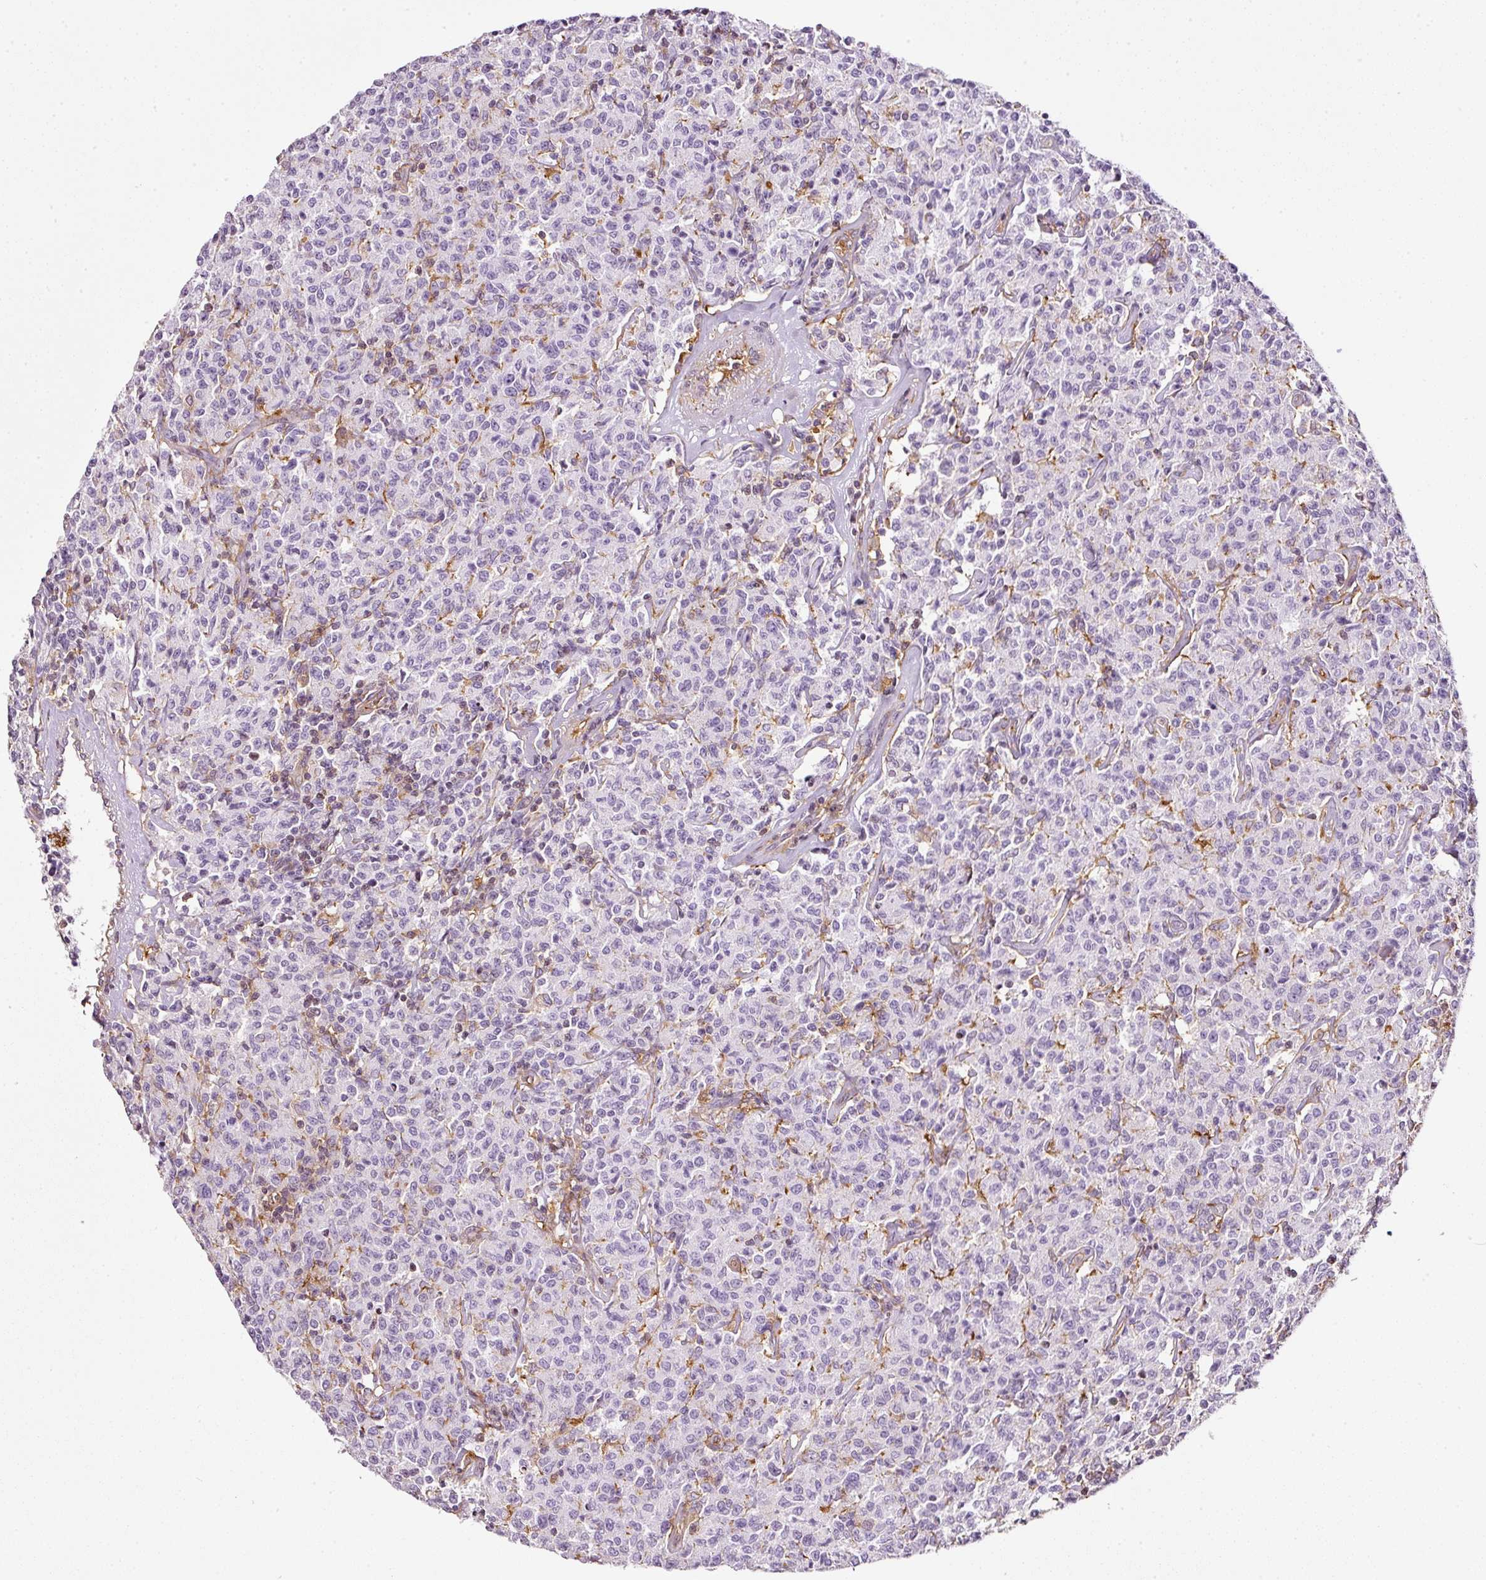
{"staining": {"intensity": "negative", "quantity": "none", "location": "none"}, "tissue": "lymphoma", "cell_type": "Tumor cells", "image_type": "cancer", "snomed": [{"axis": "morphology", "description": "Malignant lymphoma, non-Hodgkin's type, Low grade"}, {"axis": "topography", "description": "Small intestine"}], "caption": "Image shows no protein expression in tumor cells of malignant lymphoma, non-Hodgkin's type (low-grade) tissue. (DAB (3,3'-diaminobenzidine) immunohistochemistry with hematoxylin counter stain).", "gene": "SCNM1", "patient": {"sex": "female", "age": 59}}